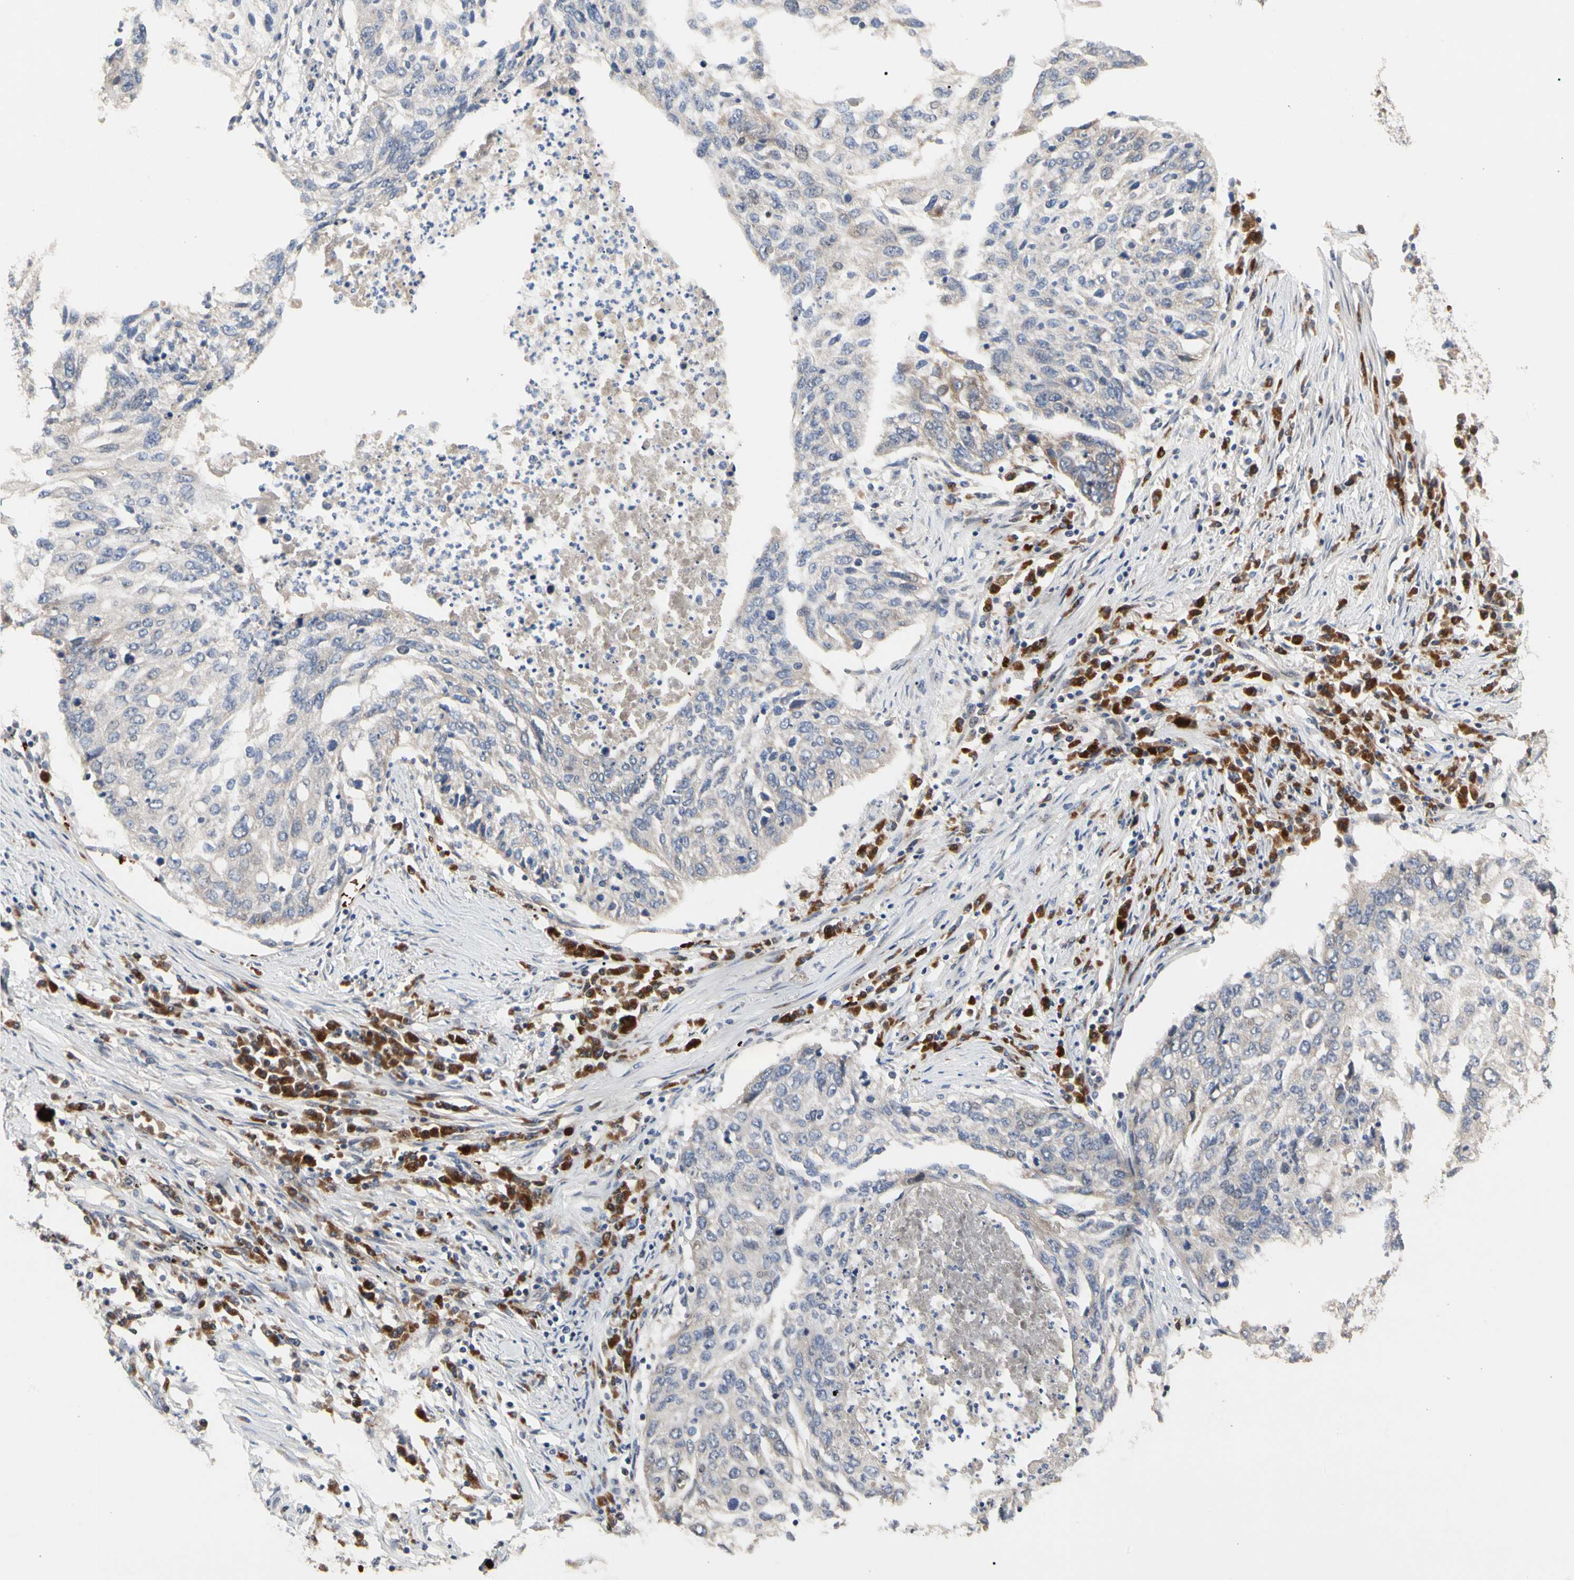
{"staining": {"intensity": "weak", "quantity": "<25%", "location": "cytoplasmic/membranous"}, "tissue": "lung cancer", "cell_type": "Tumor cells", "image_type": "cancer", "snomed": [{"axis": "morphology", "description": "Squamous cell carcinoma, NOS"}, {"axis": "topography", "description": "Lung"}], "caption": "IHC image of neoplastic tissue: human squamous cell carcinoma (lung) stained with DAB (3,3'-diaminobenzidine) shows no significant protein staining in tumor cells. (DAB immunohistochemistry (IHC) visualized using brightfield microscopy, high magnification).", "gene": "HMGCR", "patient": {"sex": "female", "age": 63}}